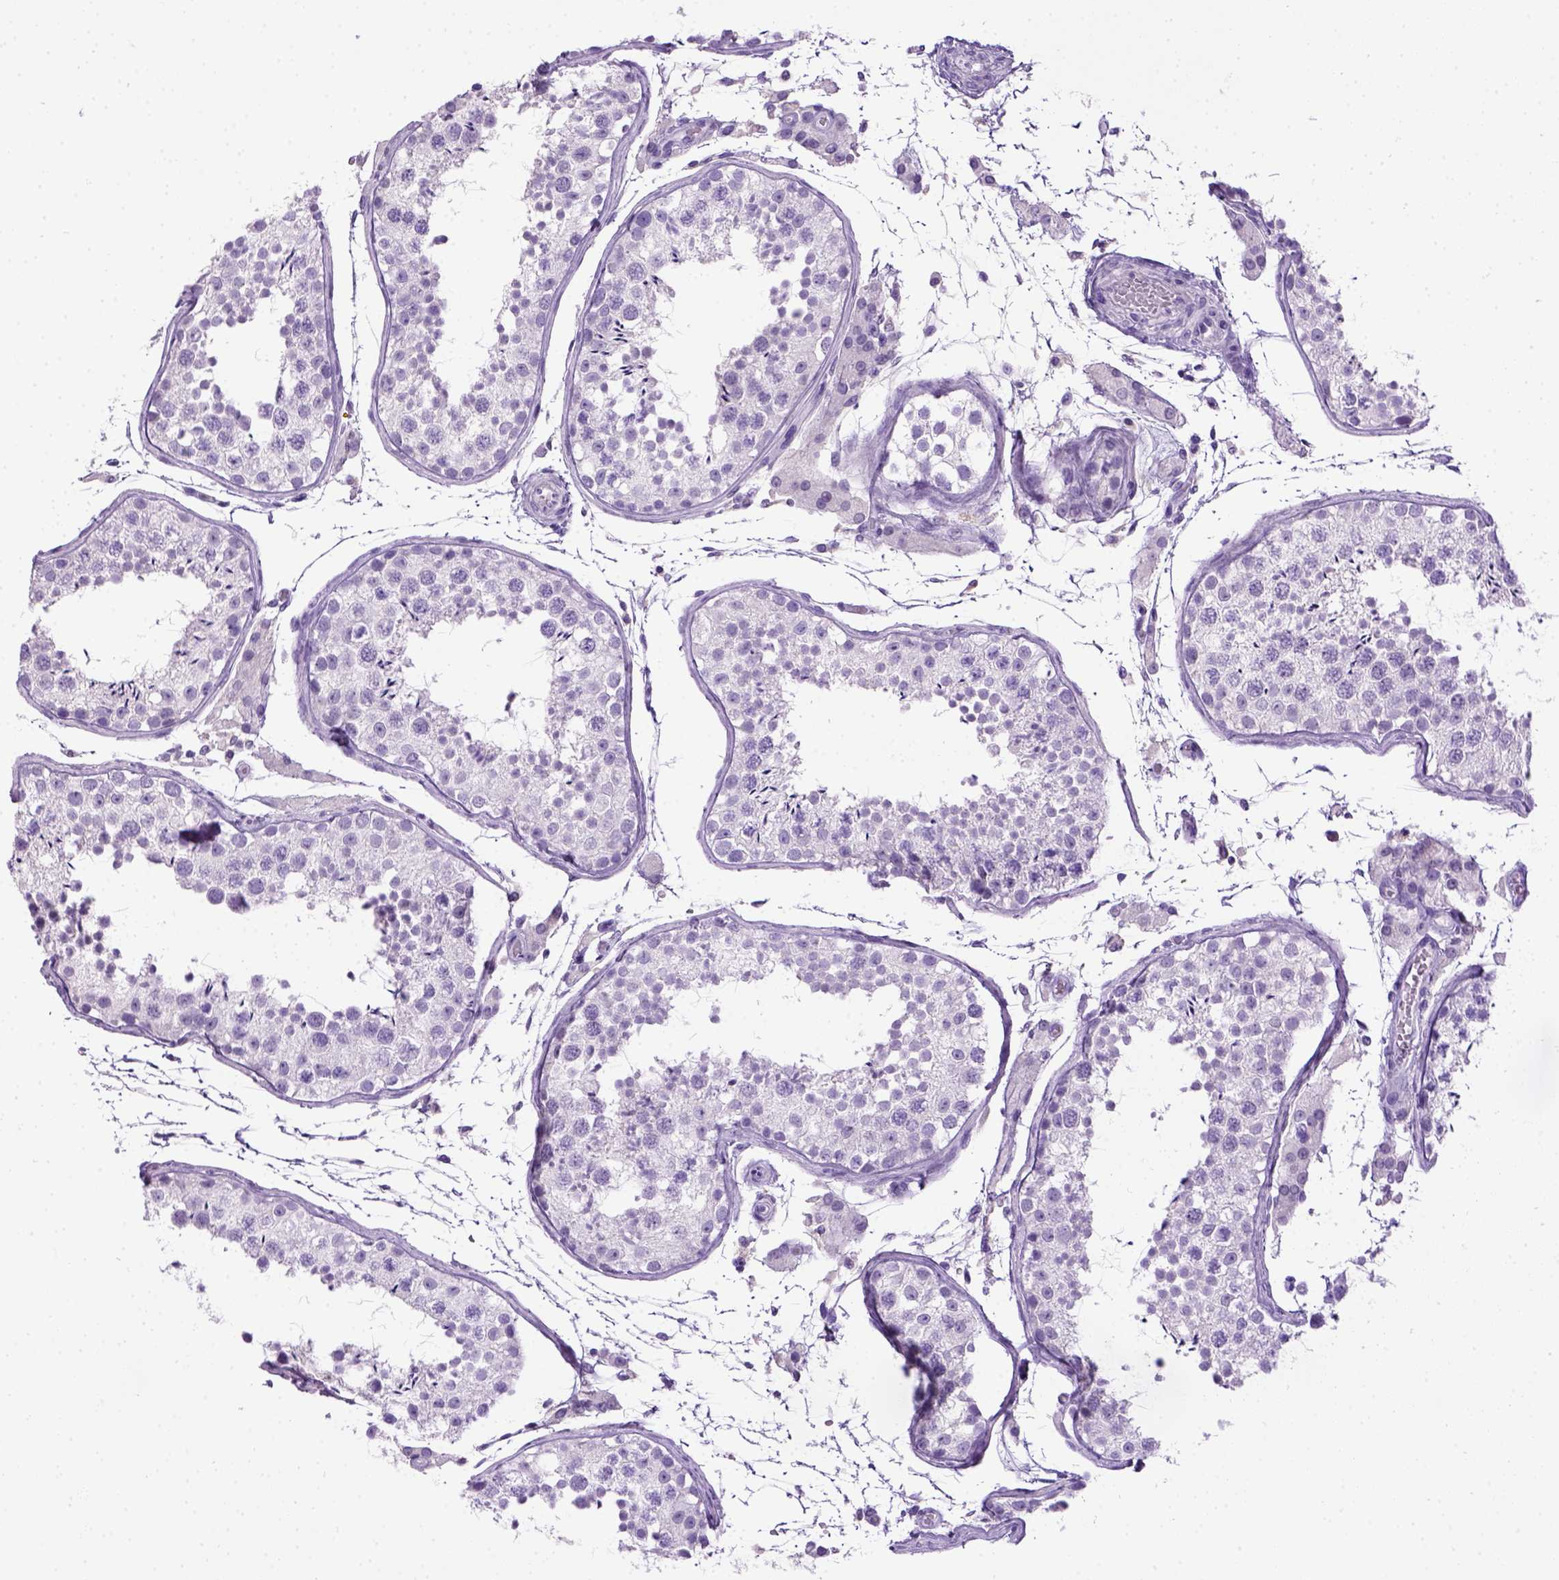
{"staining": {"intensity": "negative", "quantity": "none", "location": "none"}, "tissue": "testis", "cell_type": "Cells in seminiferous ducts", "image_type": "normal", "snomed": [{"axis": "morphology", "description": "Normal tissue, NOS"}, {"axis": "topography", "description": "Testis"}], "caption": "Immunohistochemistry histopathology image of unremarkable human testis stained for a protein (brown), which exhibits no staining in cells in seminiferous ducts.", "gene": "ITGAX", "patient": {"sex": "male", "age": 29}}